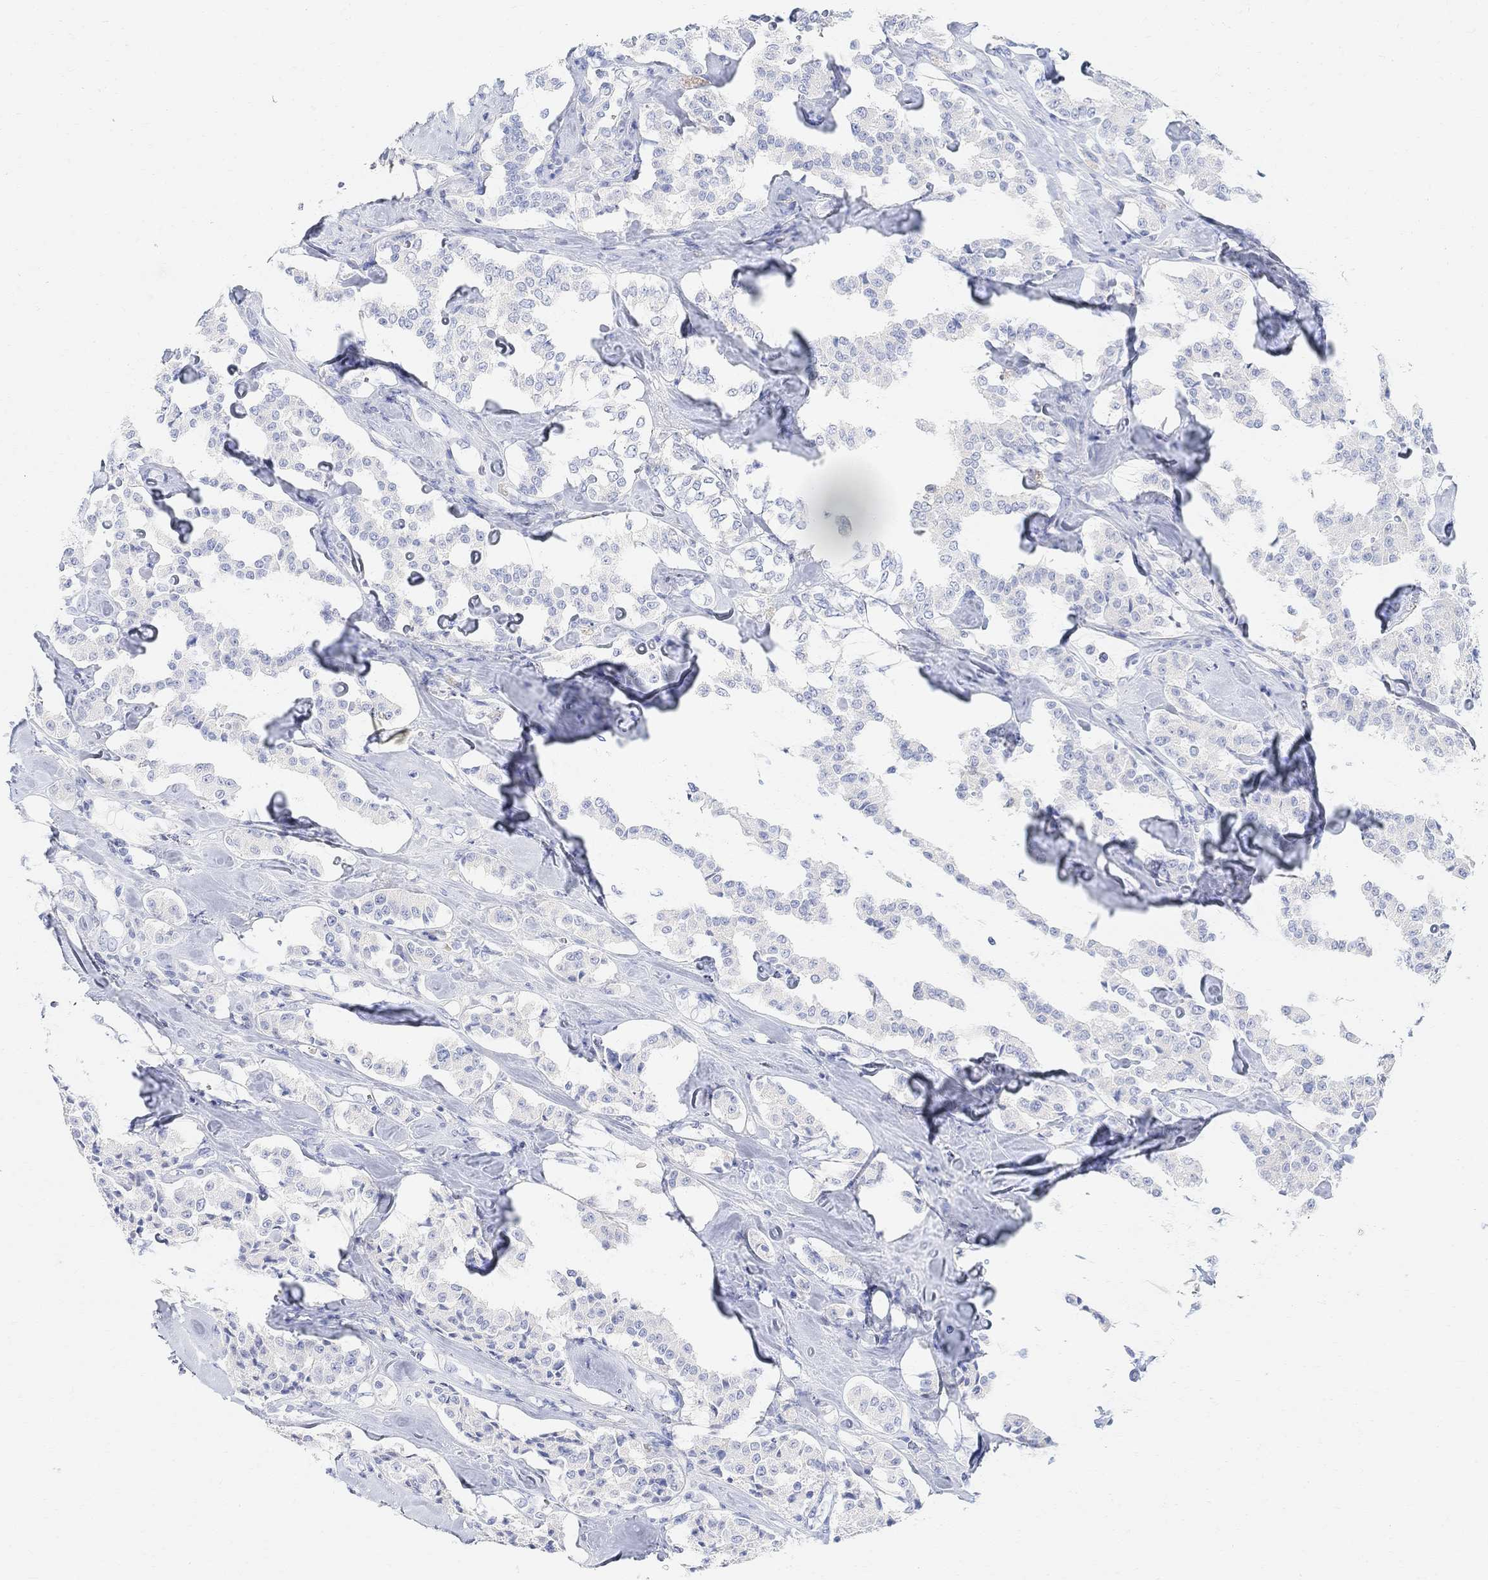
{"staining": {"intensity": "negative", "quantity": "none", "location": "none"}, "tissue": "carcinoid", "cell_type": "Tumor cells", "image_type": "cancer", "snomed": [{"axis": "morphology", "description": "Carcinoid, malignant, NOS"}, {"axis": "topography", "description": "Pancreas"}], "caption": "Protein analysis of carcinoid displays no significant positivity in tumor cells.", "gene": "RETNLB", "patient": {"sex": "male", "age": 41}}